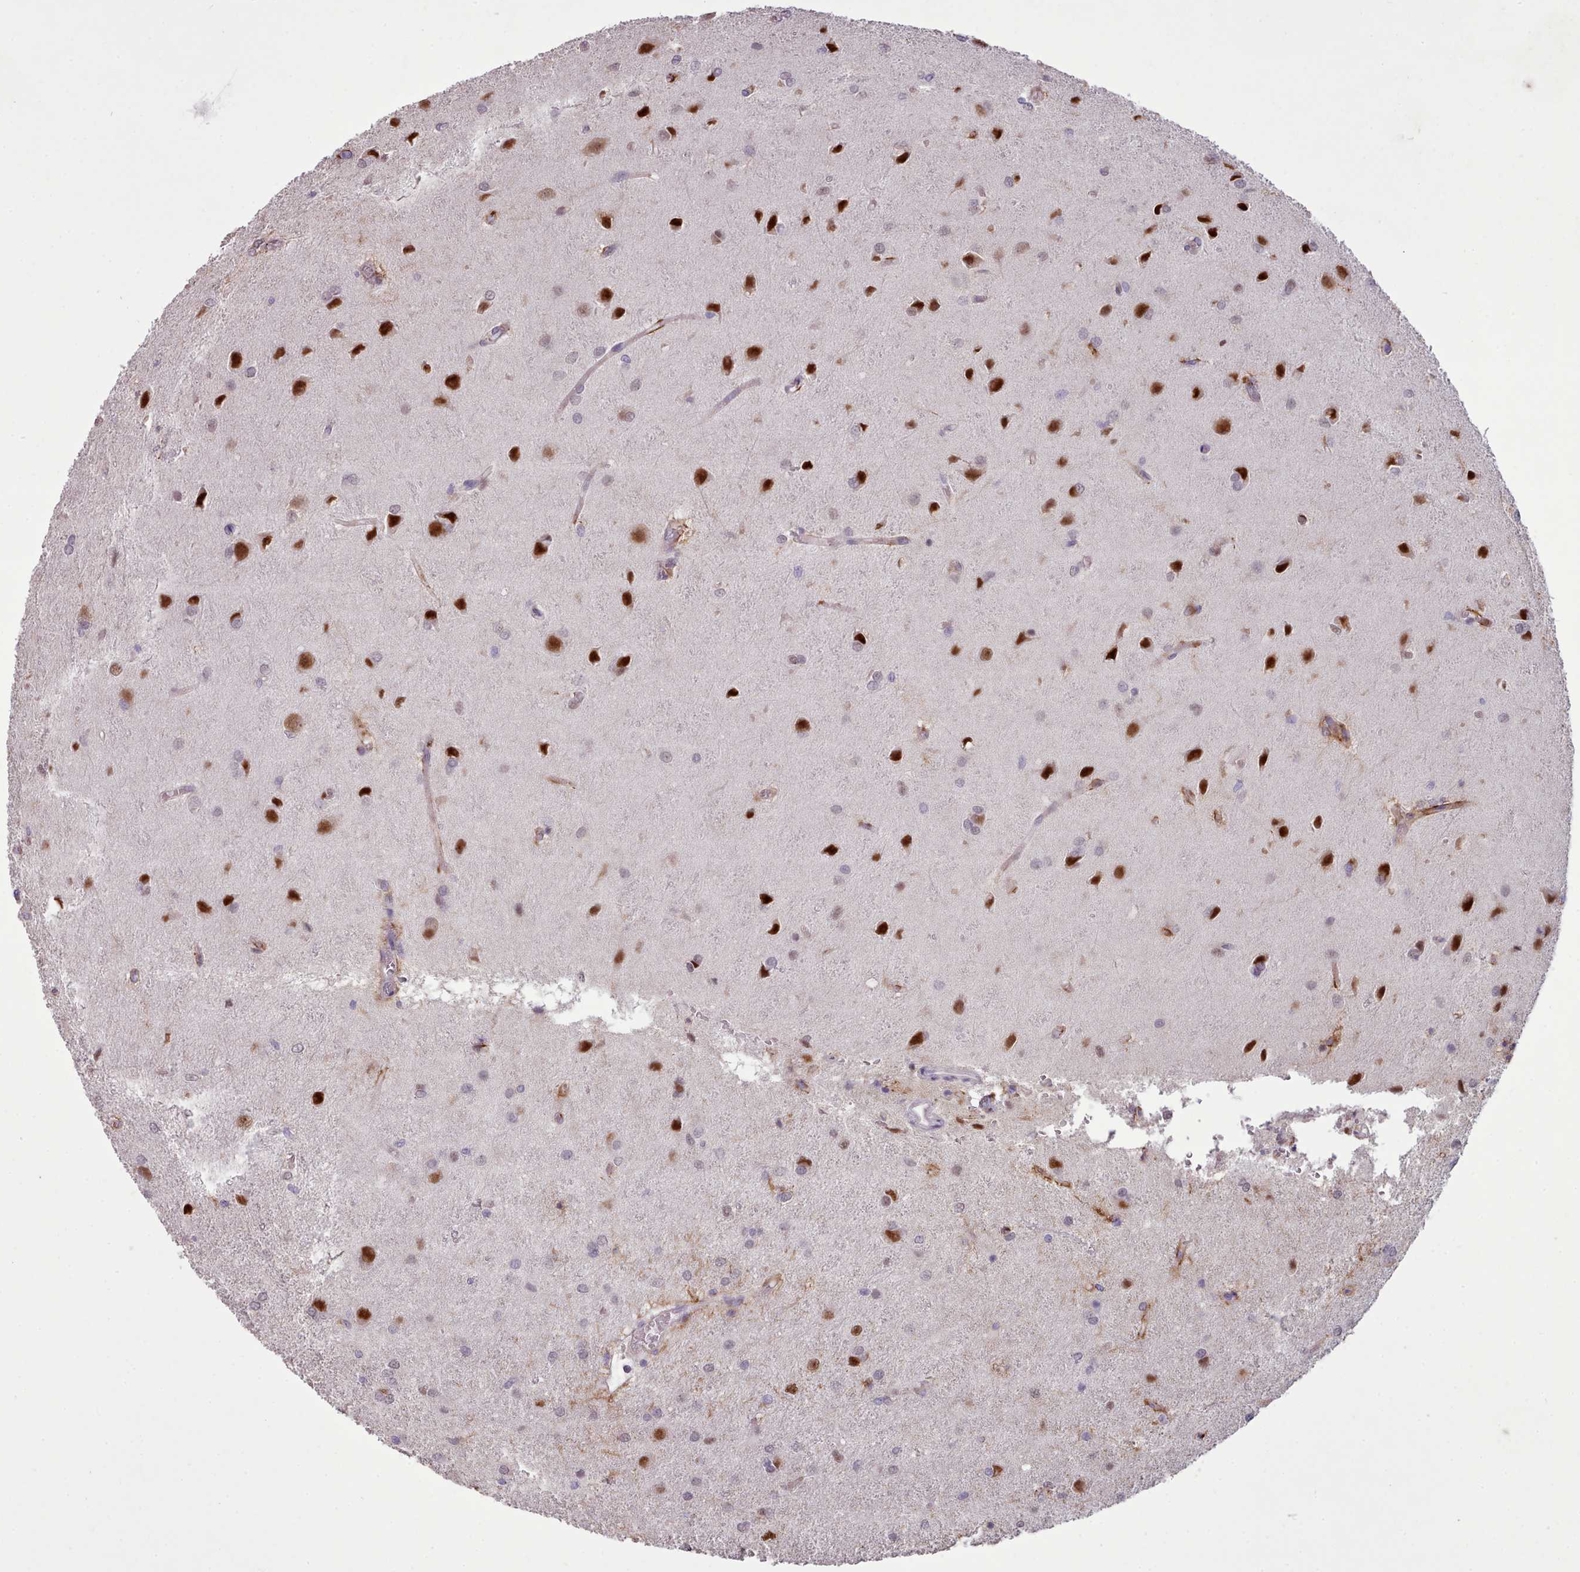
{"staining": {"intensity": "strong", "quantity": "25%-75%", "location": "nuclear"}, "tissue": "glioma", "cell_type": "Tumor cells", "image_type": "cancer", "snomed": [{"axis": "morphology", "description": "Glioma, malignant, High grade"}, {"axis": "topography", "description": "Brain"}], "caption": "High-power microscopy captured an immunohistochemistry (IHC) image of glioma, revealing strong nuclear staining in about 25%-75% of tumor cells.", "gene": "DPF1", "patient": {"sex": "female", "age": 50}}